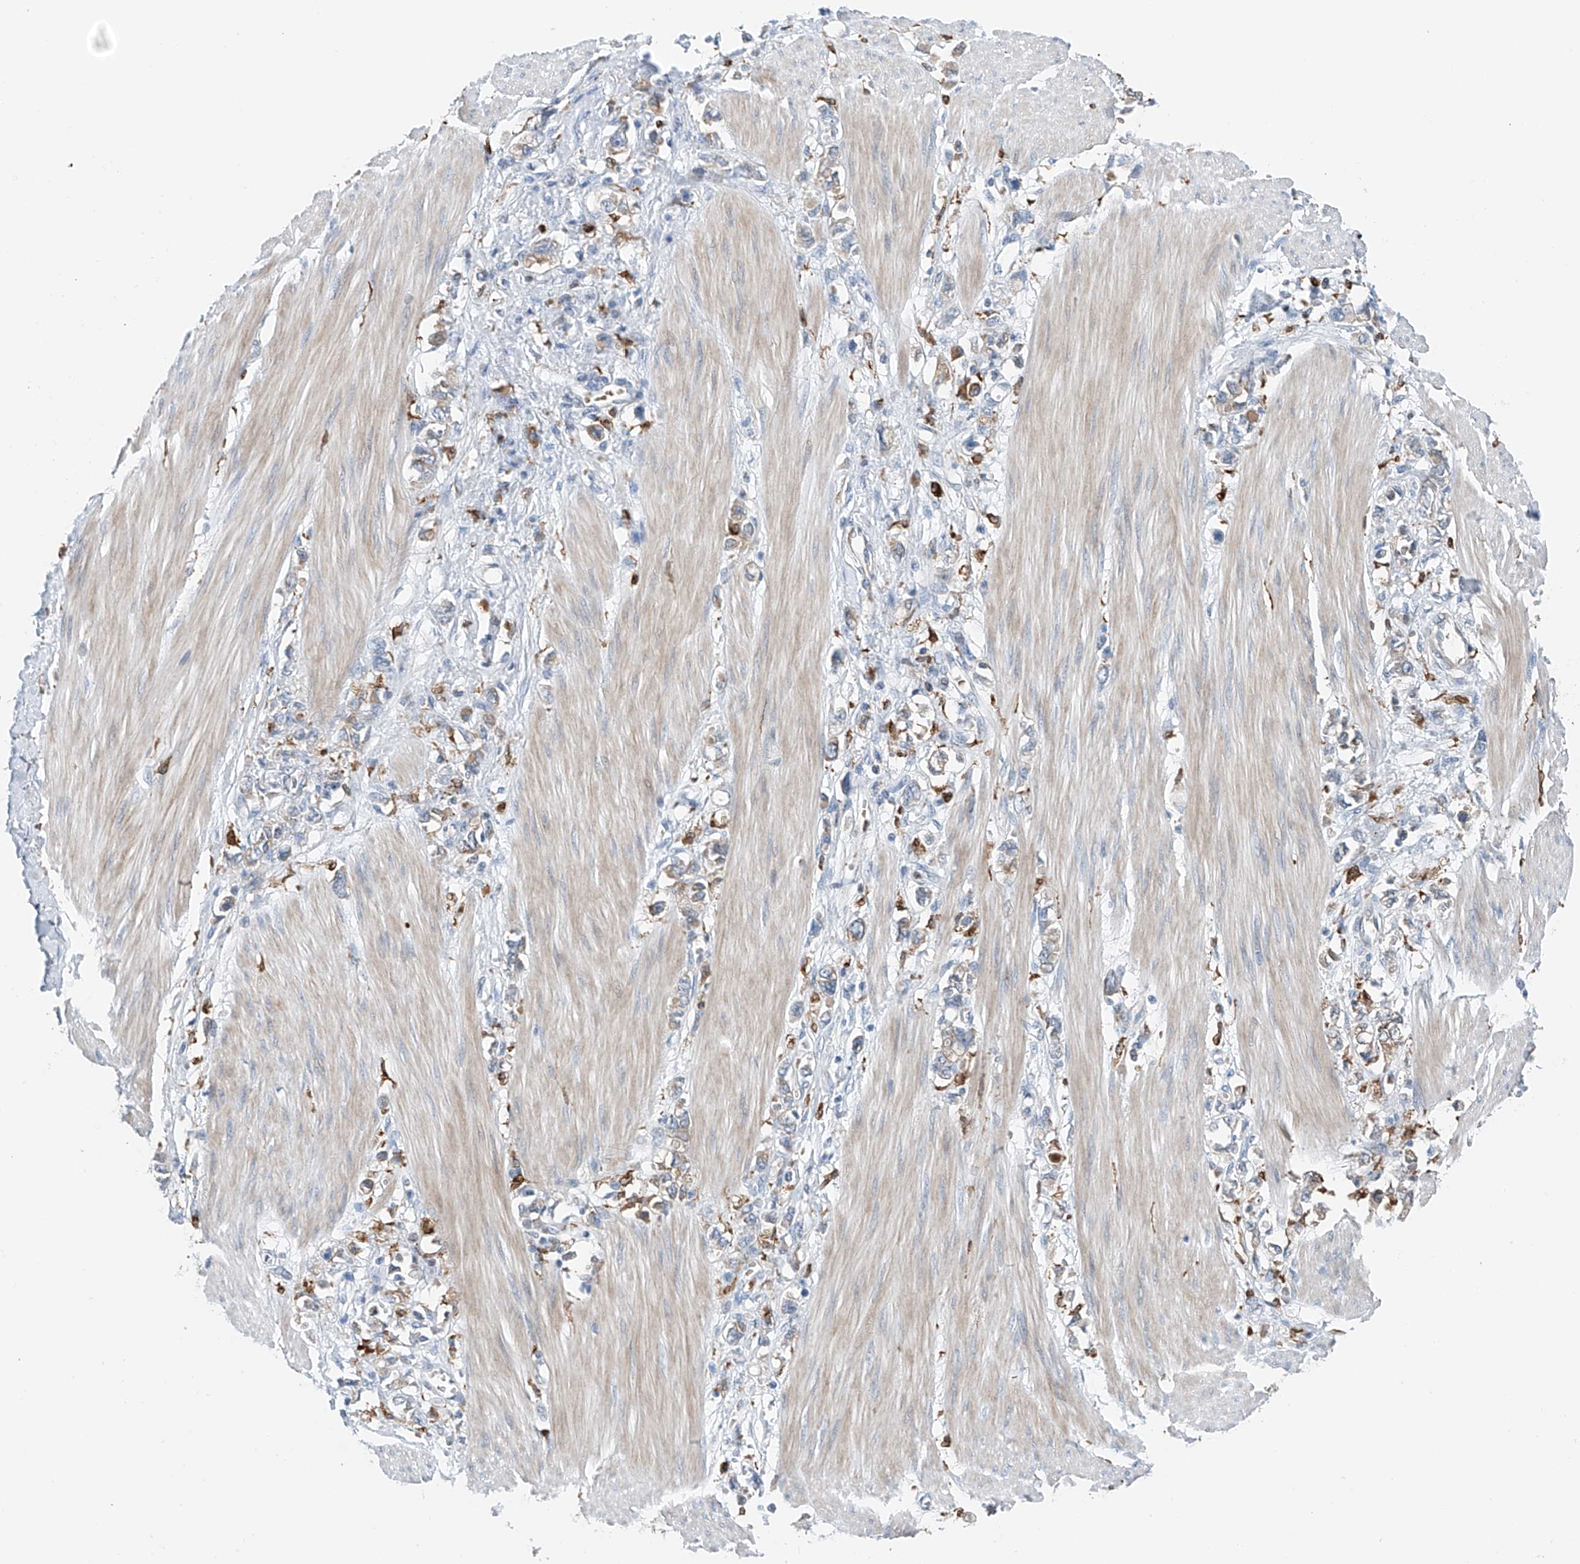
{"staining": {"intensity": "weak", "quantity": "<25%", "location": "cytoplasmic/membranous"}, "tissue": "stomach cancer", "cell_type": "Tumor cells", "image_type": "cancer", "snomed": [{"axis": "morphology", "description": "Adenocarcinoma, NOS"}, {"axis": "topography", "description": "Stomach"}], "caption": "High magnification brightfield microscopy of stomach cancer stained with DAB (brown) and counterstained with hematoxylin (blue): tumor cells show no significant staining. (DAB (3,3'-diaminobenzidine) immunohistochemistry with hematoxylin counter stain).", "gene": "TBXAS1", "patient": {"sex": "female", "age": 76}}